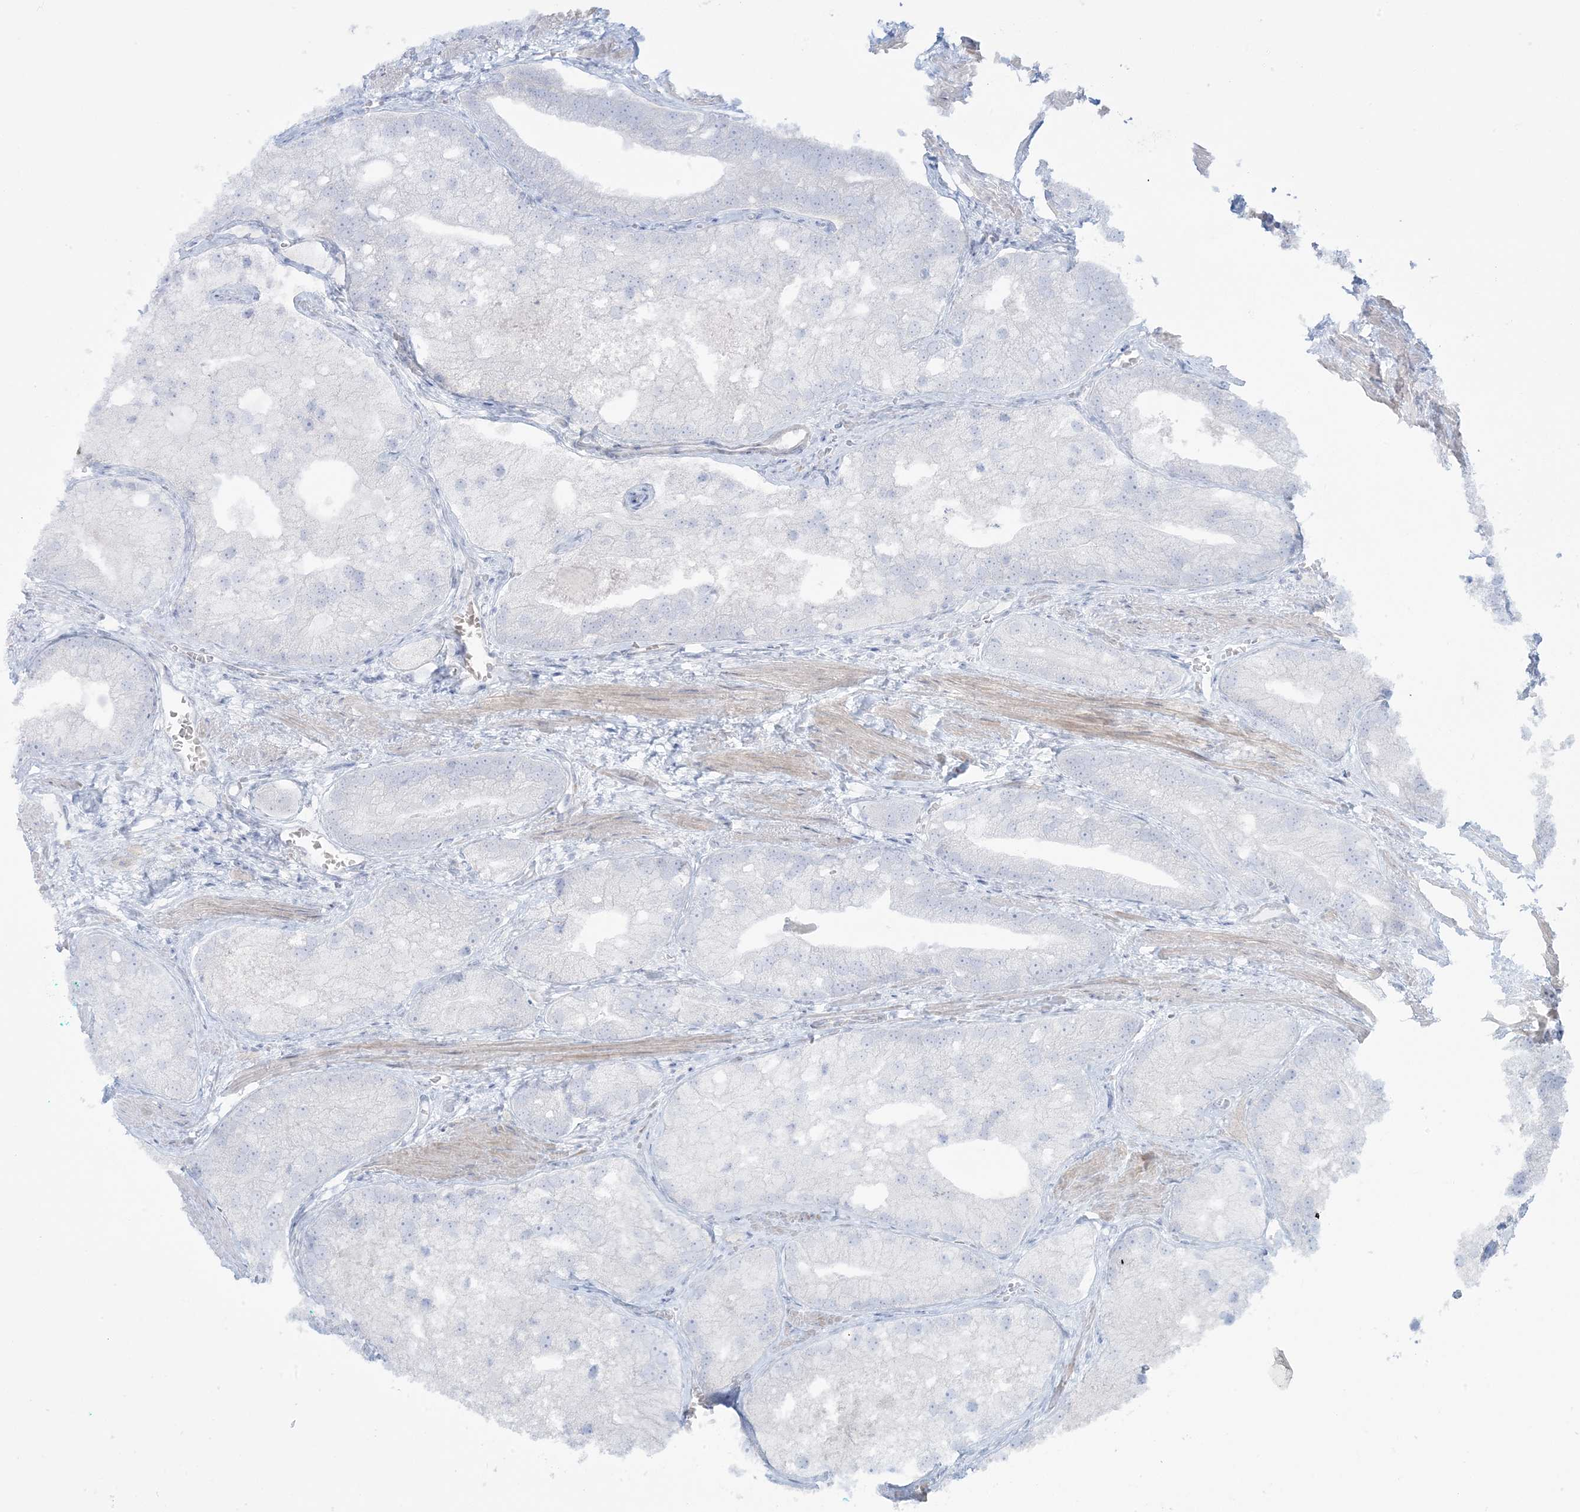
{"staining": {"intensity": "negative", "quantity": "none", "location": "none"}, "tissue": "prostate cancer", "cell_type": "Tumor cells", "image_type": "cancer", "snomed": [{"axis": "morphology", "description": "Adenocarcinoma, Low grade"}, {"axis": "topography", "description": "Prostate"}], "caption": "A micrograph of prostate low-grade adenocarcinoma stained for a protein displays no brown staining in tumor cells. (Brightfield microscopy of DAB immunohistochemistry at high magnification).", "gene": "AGXT", "patient": {"sex": "male", "age": 69}}